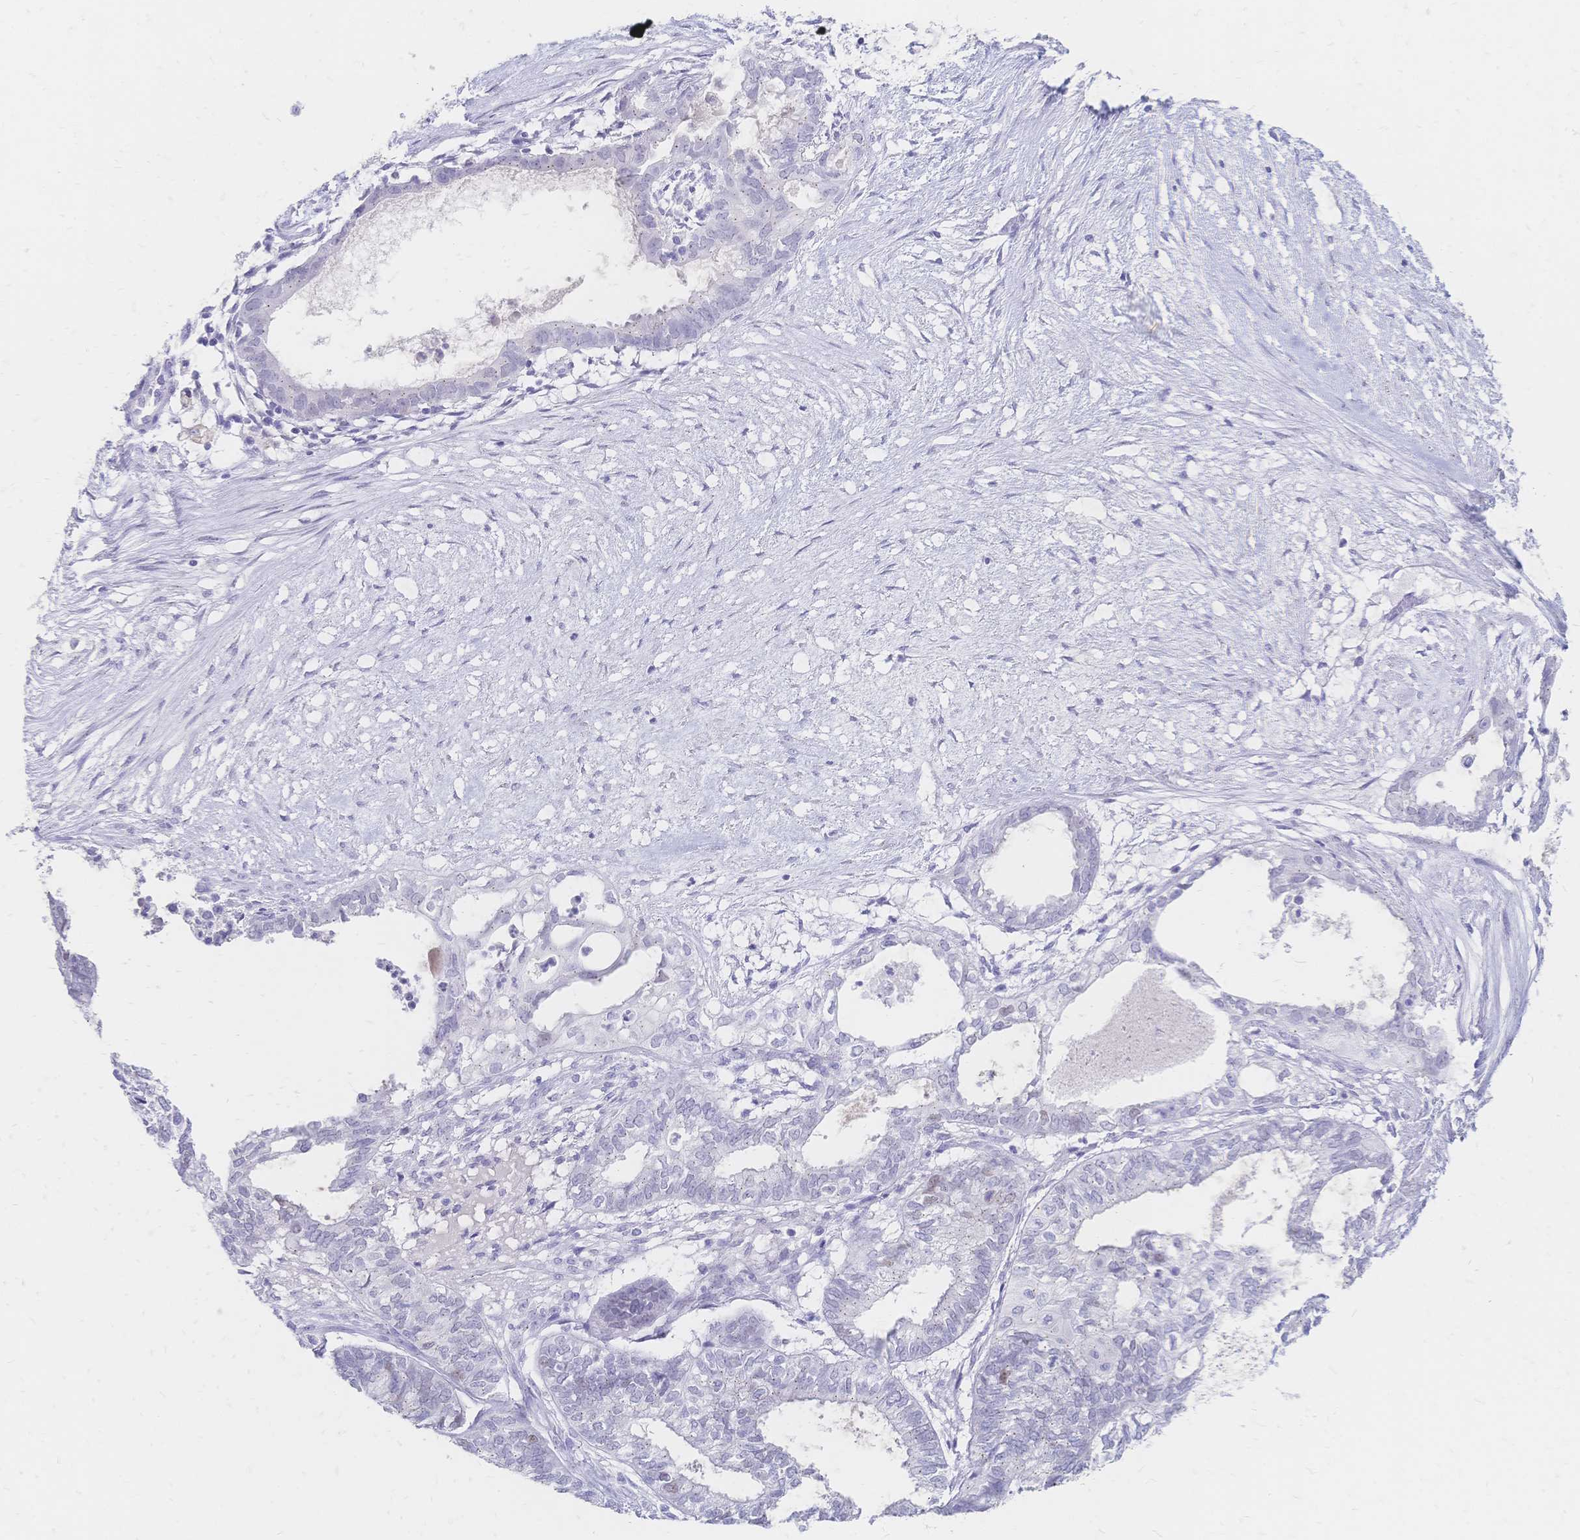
{"staining": {"intensity": "negative", "quantity": "none", "location": "none"}, "tissue": "ovarian cancer", "cell_type": "Tumor cells", "image_type": "cancer", "snomed": [{"axis": "morphology", "description": "Carcinoma, endometroid"}, {"axis": "topography", "description": "Ovary"}], "caption": "Immunohistochemistry (IHC) of human ovarian endometroid carcinoma demonstrates no staining in tumor cells.", "gene": "PSORS1C2", "patient": {"sex": "female", "age": 64}}